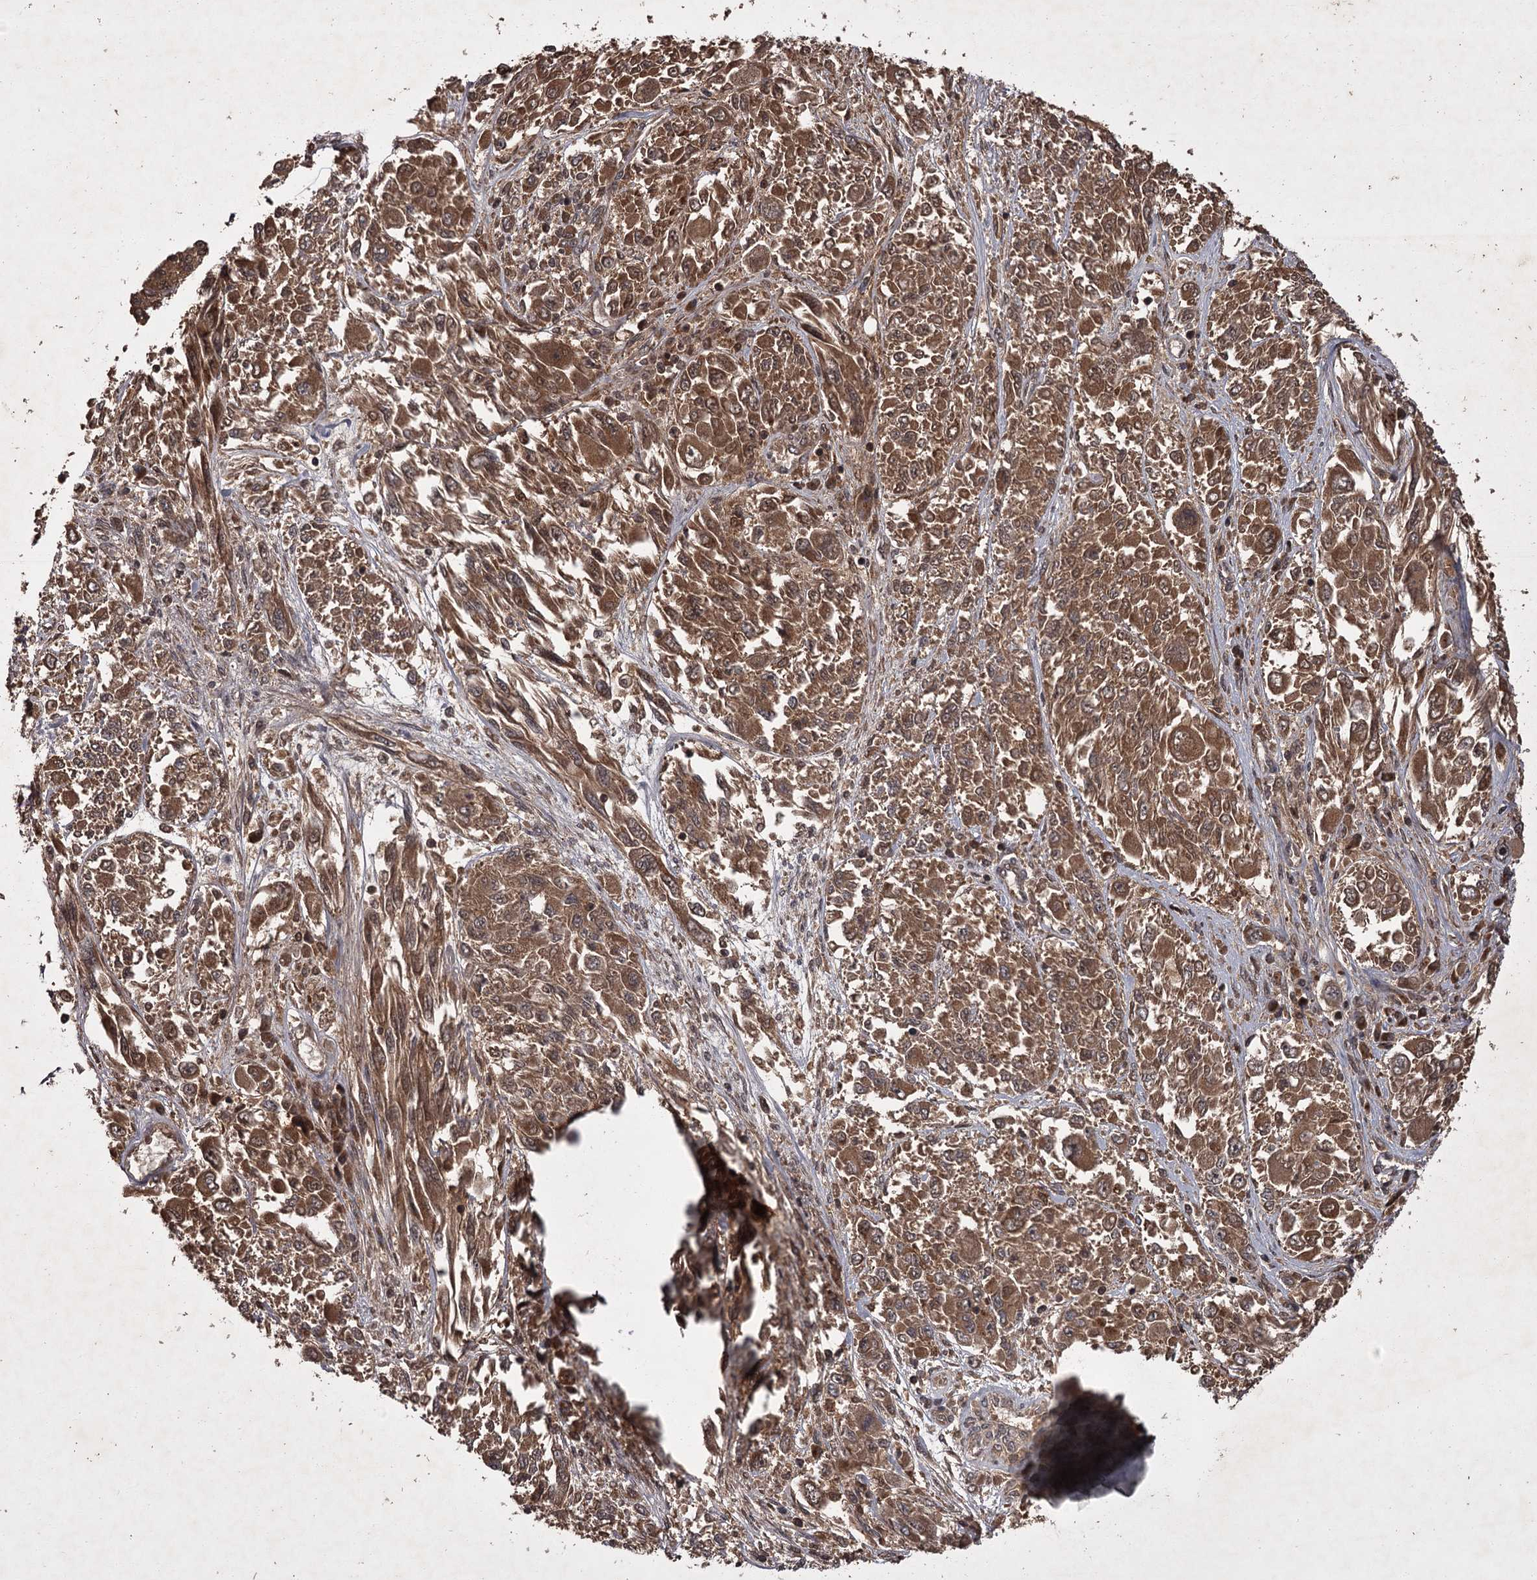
{"staining": {"intensity": "moderate", "quantity": ">75%", "location": "cytoplasmic/membranous"}, "tissue": "melanoma", "cell_type": "Tumor cells", "image_type": "cancer", "snomed": [{"axis": "morphology", "description": "Malignant melanoma, NOS"}, {"axis": "topography", "description": "Skin"}], "caption": "The micrograph shows immunohistochemical staining of malignant melanoma. There is moderate cytoplasmic/membranous expression is seen in approximately >75% of tumor cells.", "gene": "TBC1D23", "patient": {"sex": "female", "age": 91}}